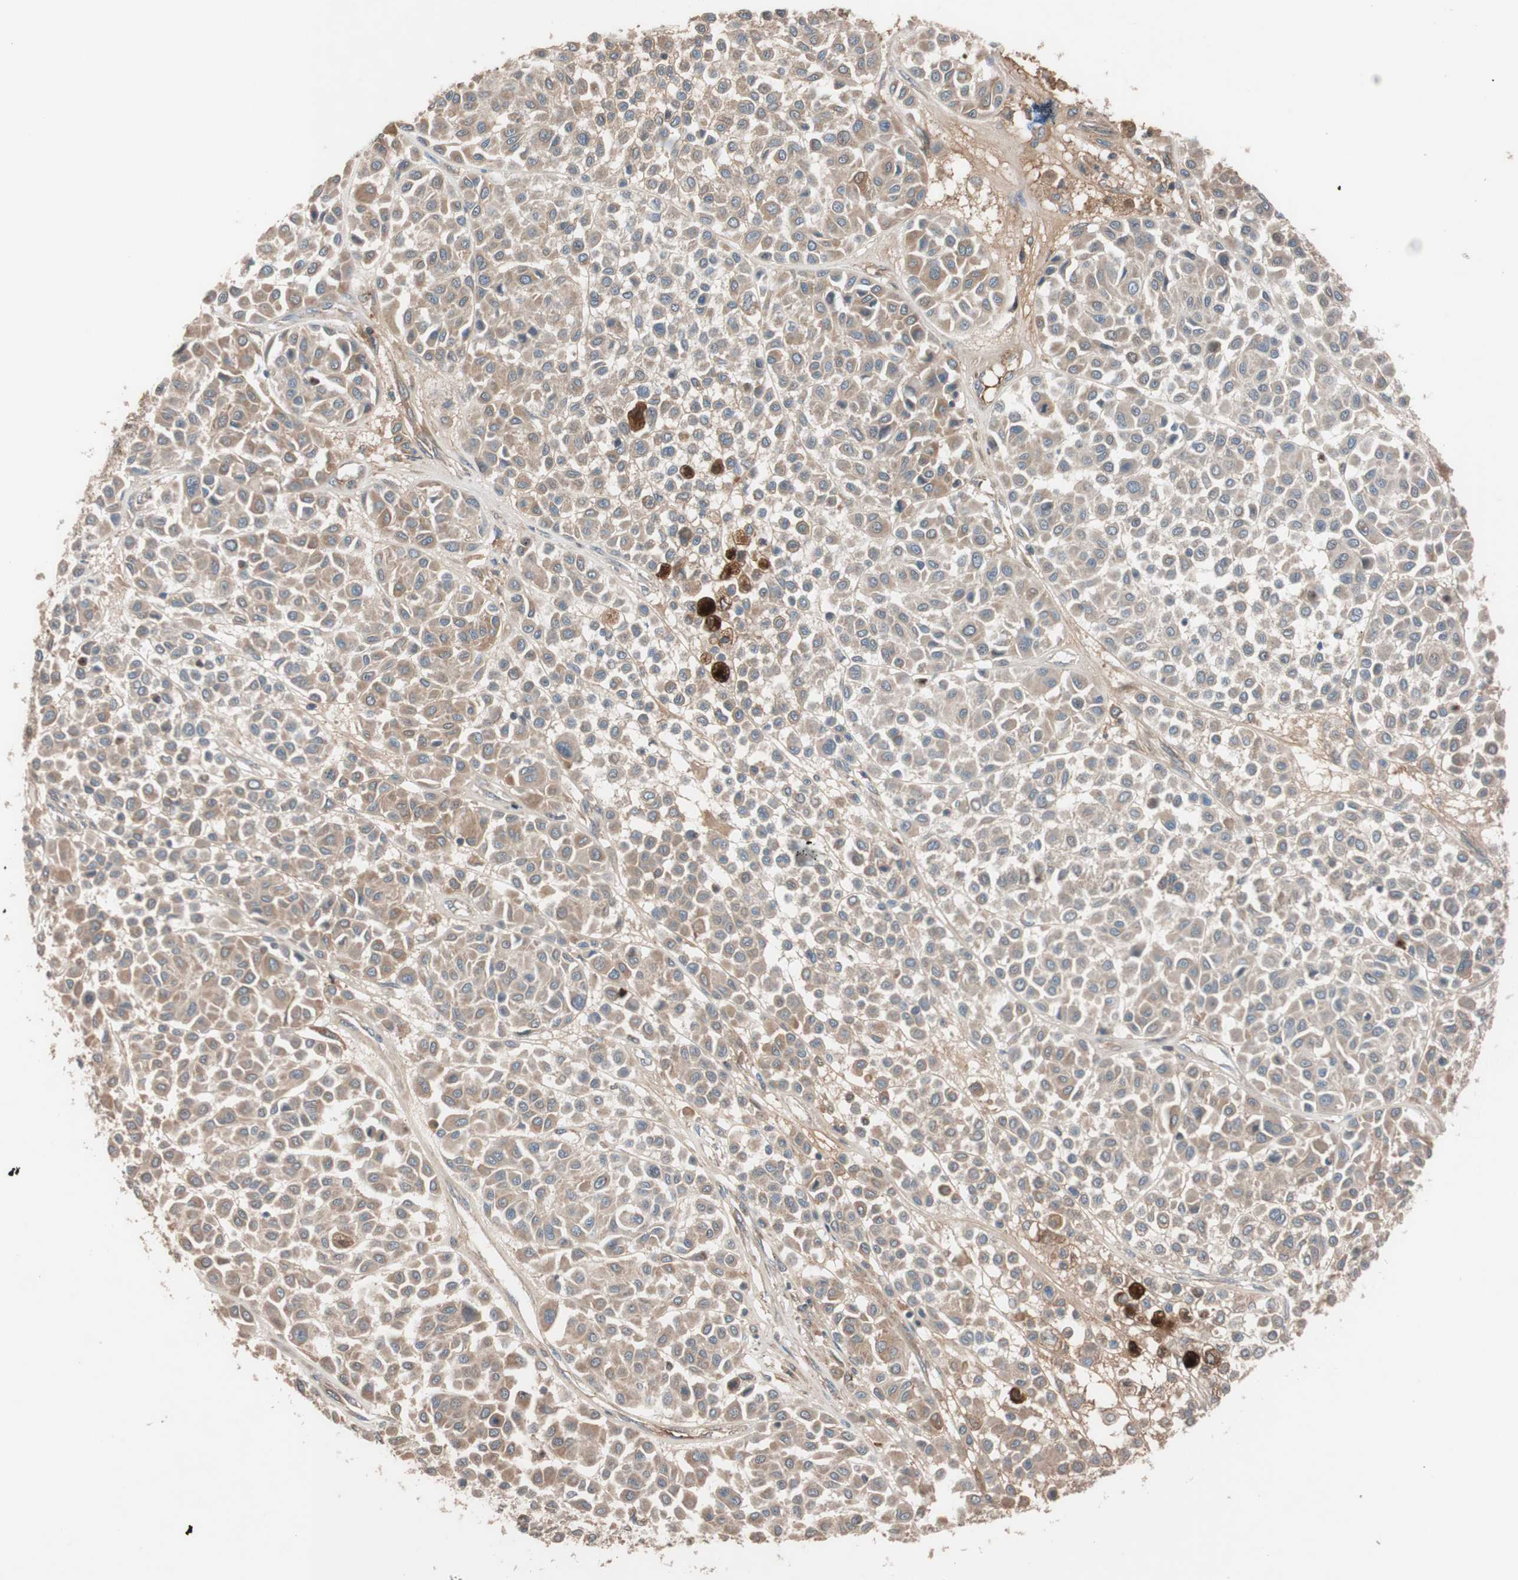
{"staining": {"intensity": "moderate", "quantity": ">75%", "location": "cytoplasmic/membranous"}, "tissue": "melanoma", "cell_type": "Tumor cells", "image_type": "cancer", "snomed": [{"axis": "morphology", "description": "Malignant melanoma, Metastatic site"}, {"axis": "topography", "description": "Soft tissue"}], "caption": "An image showing moderate cytoplasmic/membranous positivity in approximately >75% of tumor cells in melanoma, as visualized by brown immunohistochemical staining.", "gene": "SDC4", "patient": {"sex": "male", "age": 41}}